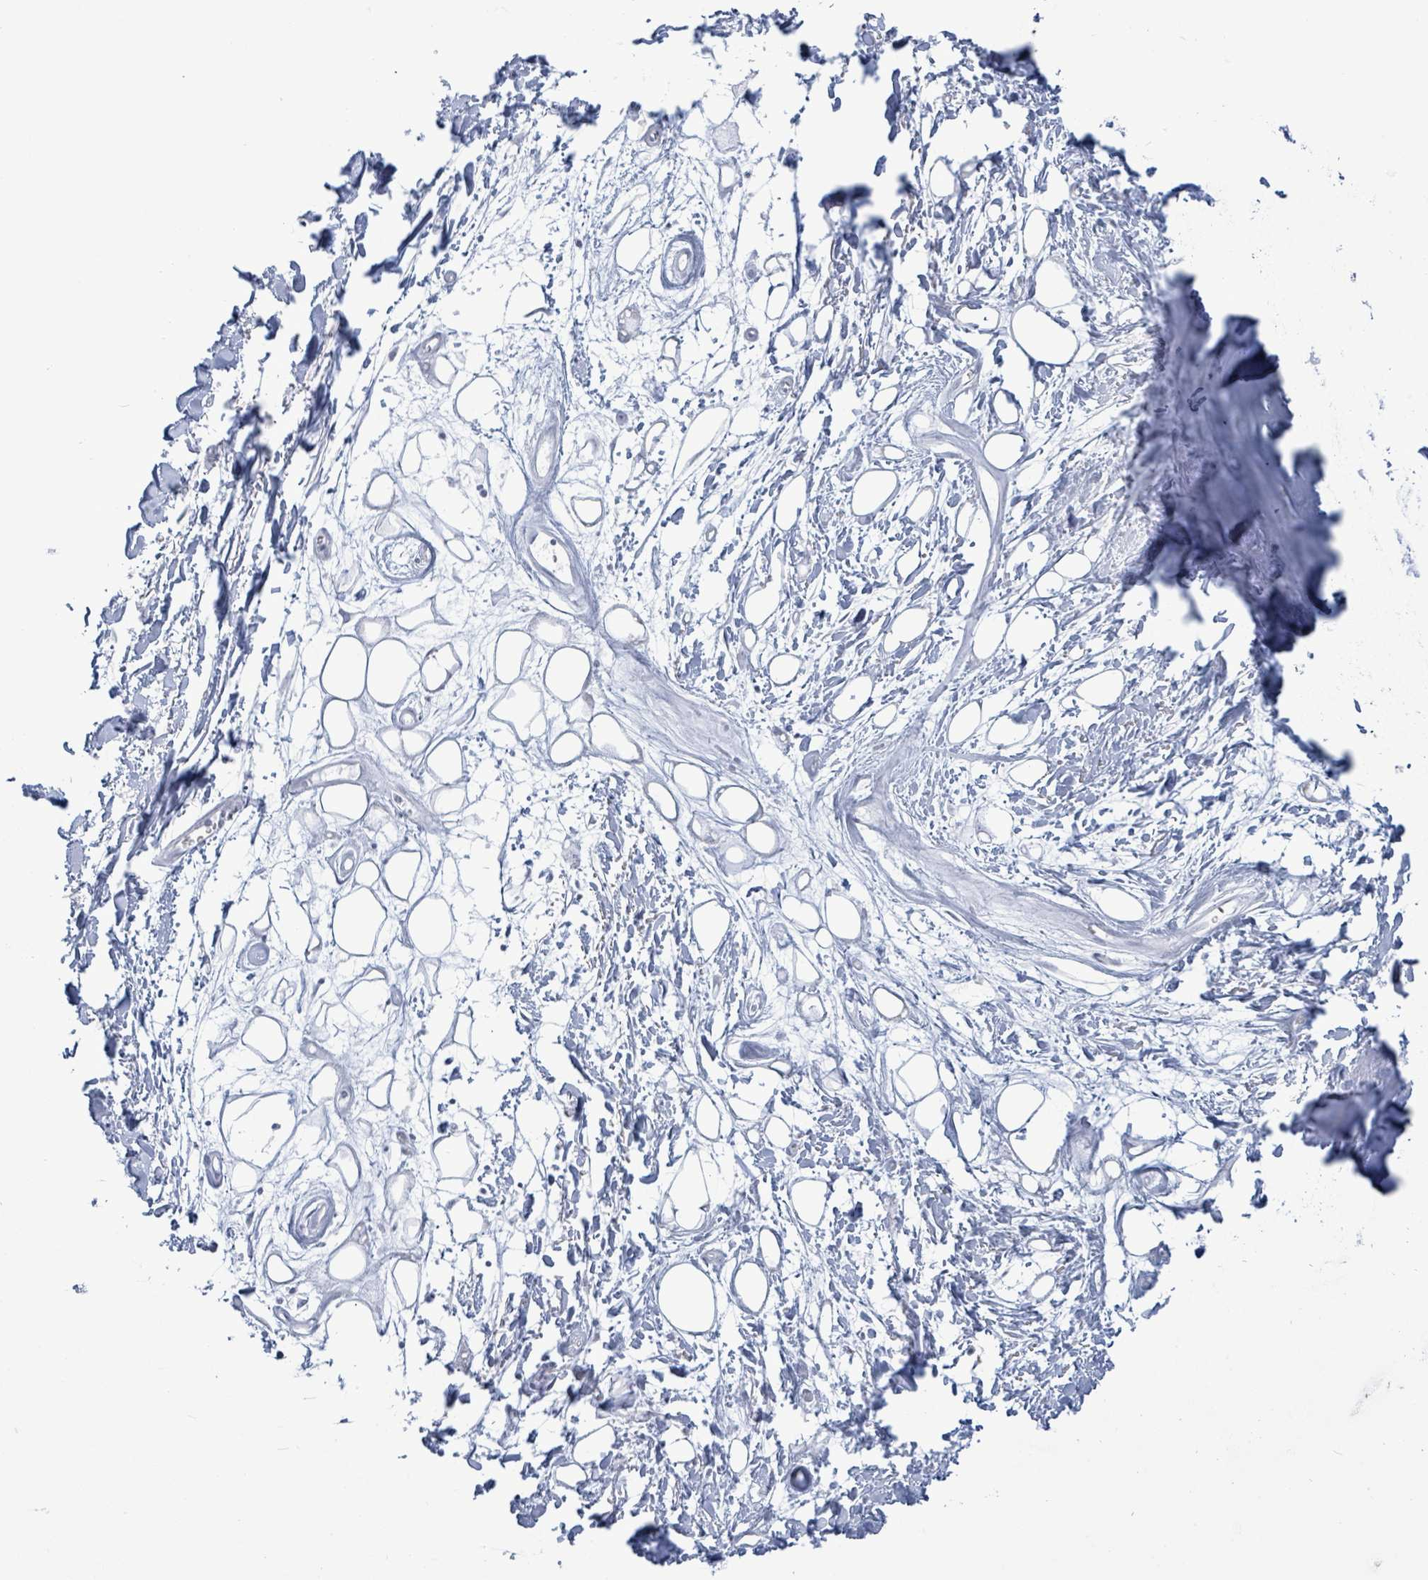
{"staining": {"intensity": "negative", "quantity": "none", "location": "none"}, "tissue": "adipose tissue", "cell_type": "Adipocytes", "image_type": "normal", "snomed": [{"axis": "morphology", "description": "Normal tissue, NOS"}, {"axis": "topography", "description": "Cartilage tissue"}], "caption": "A high-resolution image shows IHC staining of benign adipose tissue, which shows no significant positivity in adipocytes.", "gene": "NTN3", "patient": {"sex": "male", "age": 57}}